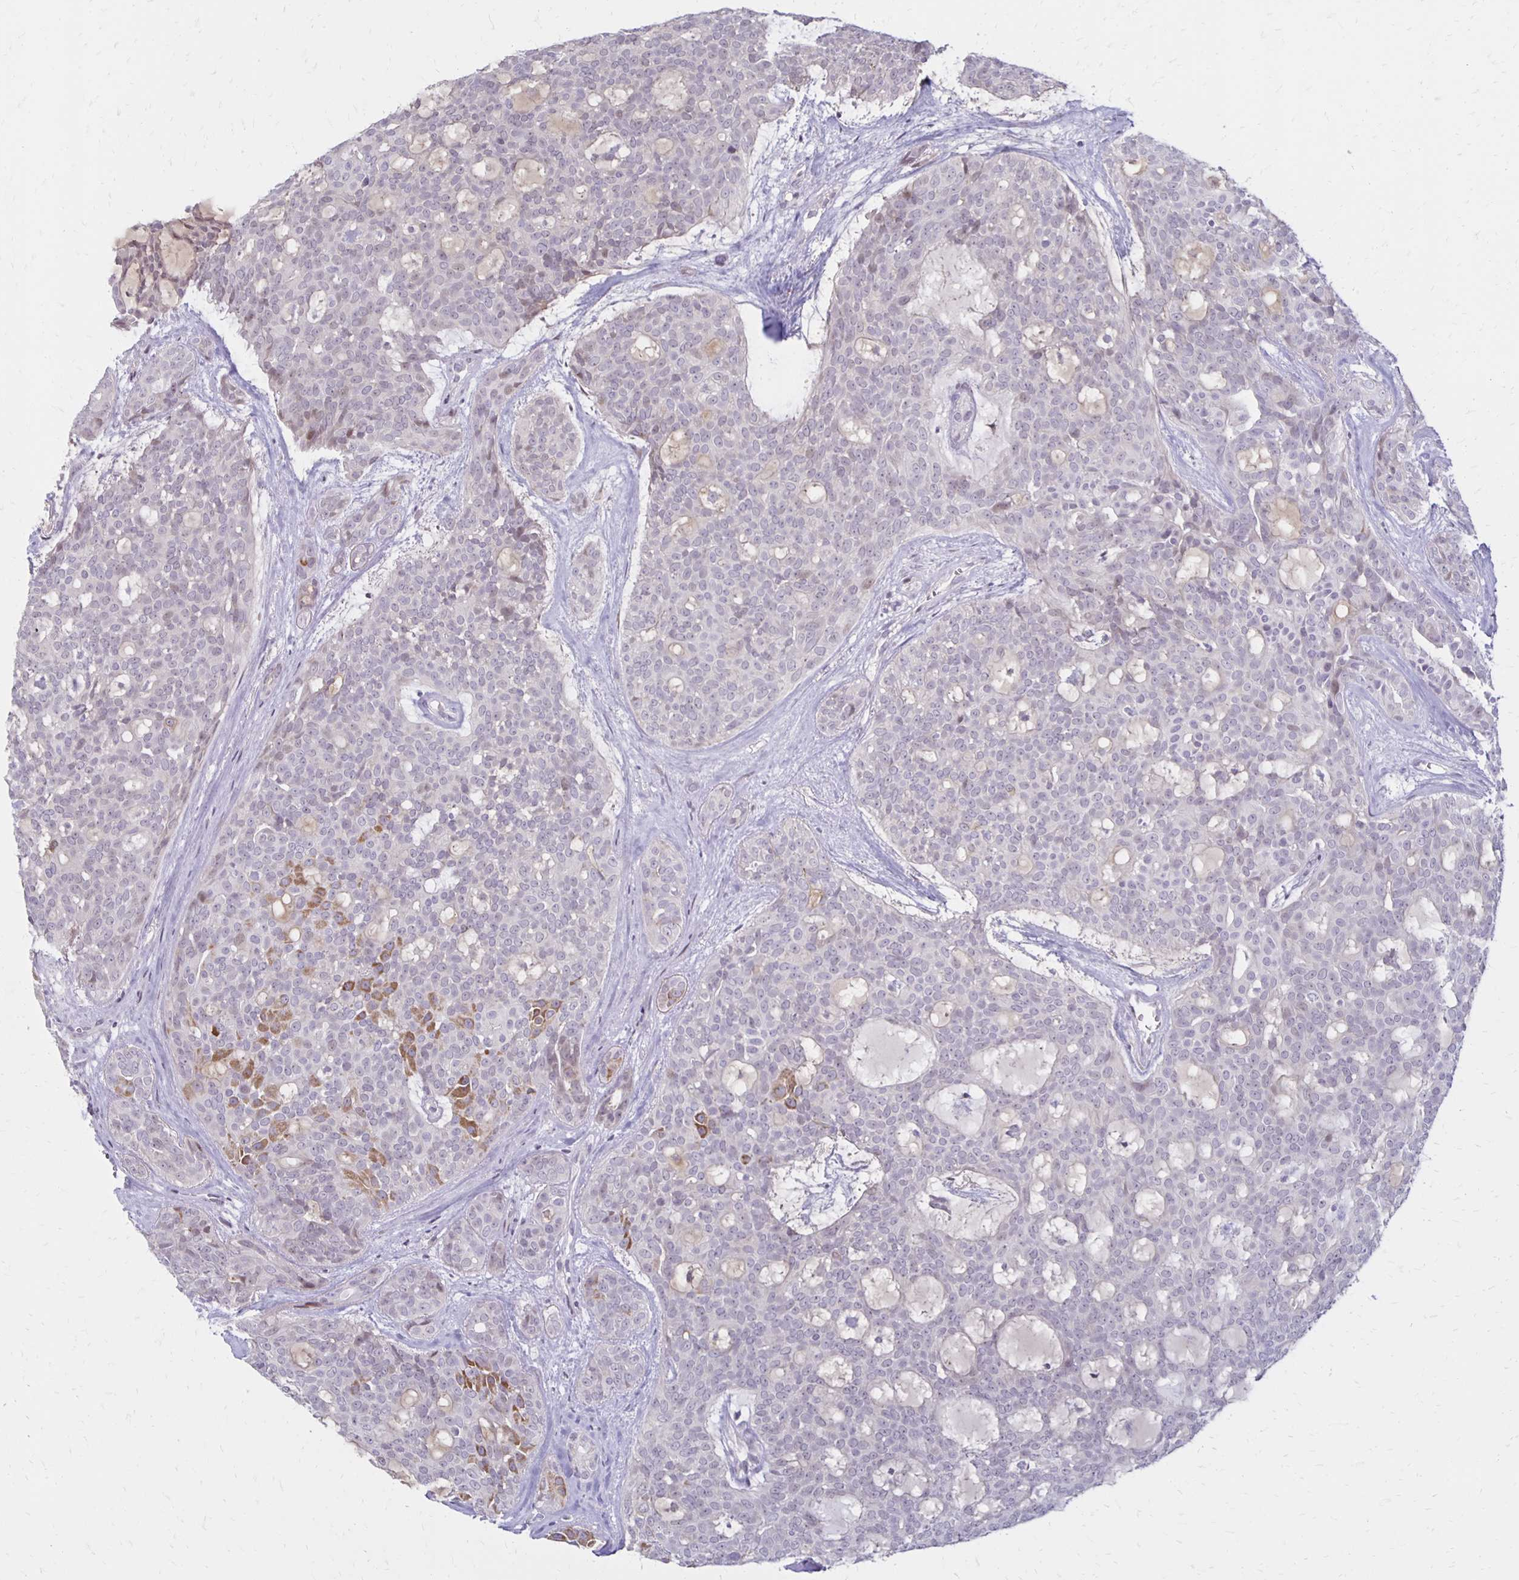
{"staining": {"intensity": "moderate", "quantity": "<25%", "location": "cytoplasmic/membranous"}, "tissue": "head and neck cancer", "cell_type": "Tumor cells", "image_type": "cancer", "snomed": [{"axis": "morphology", "description": "Adenocarcinoma, NOS"}, {"axis": "topography", "description": "Head-Neck"}], "caption": "Head and neck cancer (adenocarcinoma) stained for a protein reveals moderate cytoplasmic/membranous positivity in tumor cells. The protein of interest is stained brown, and the nuclei are stained in blue (DAB (3,3'-diaminobenzidine) IHC with brightfield microscopy, high magnification).", "gene": "DAGLA", "patient": {"sex": "male", "age": 66}}